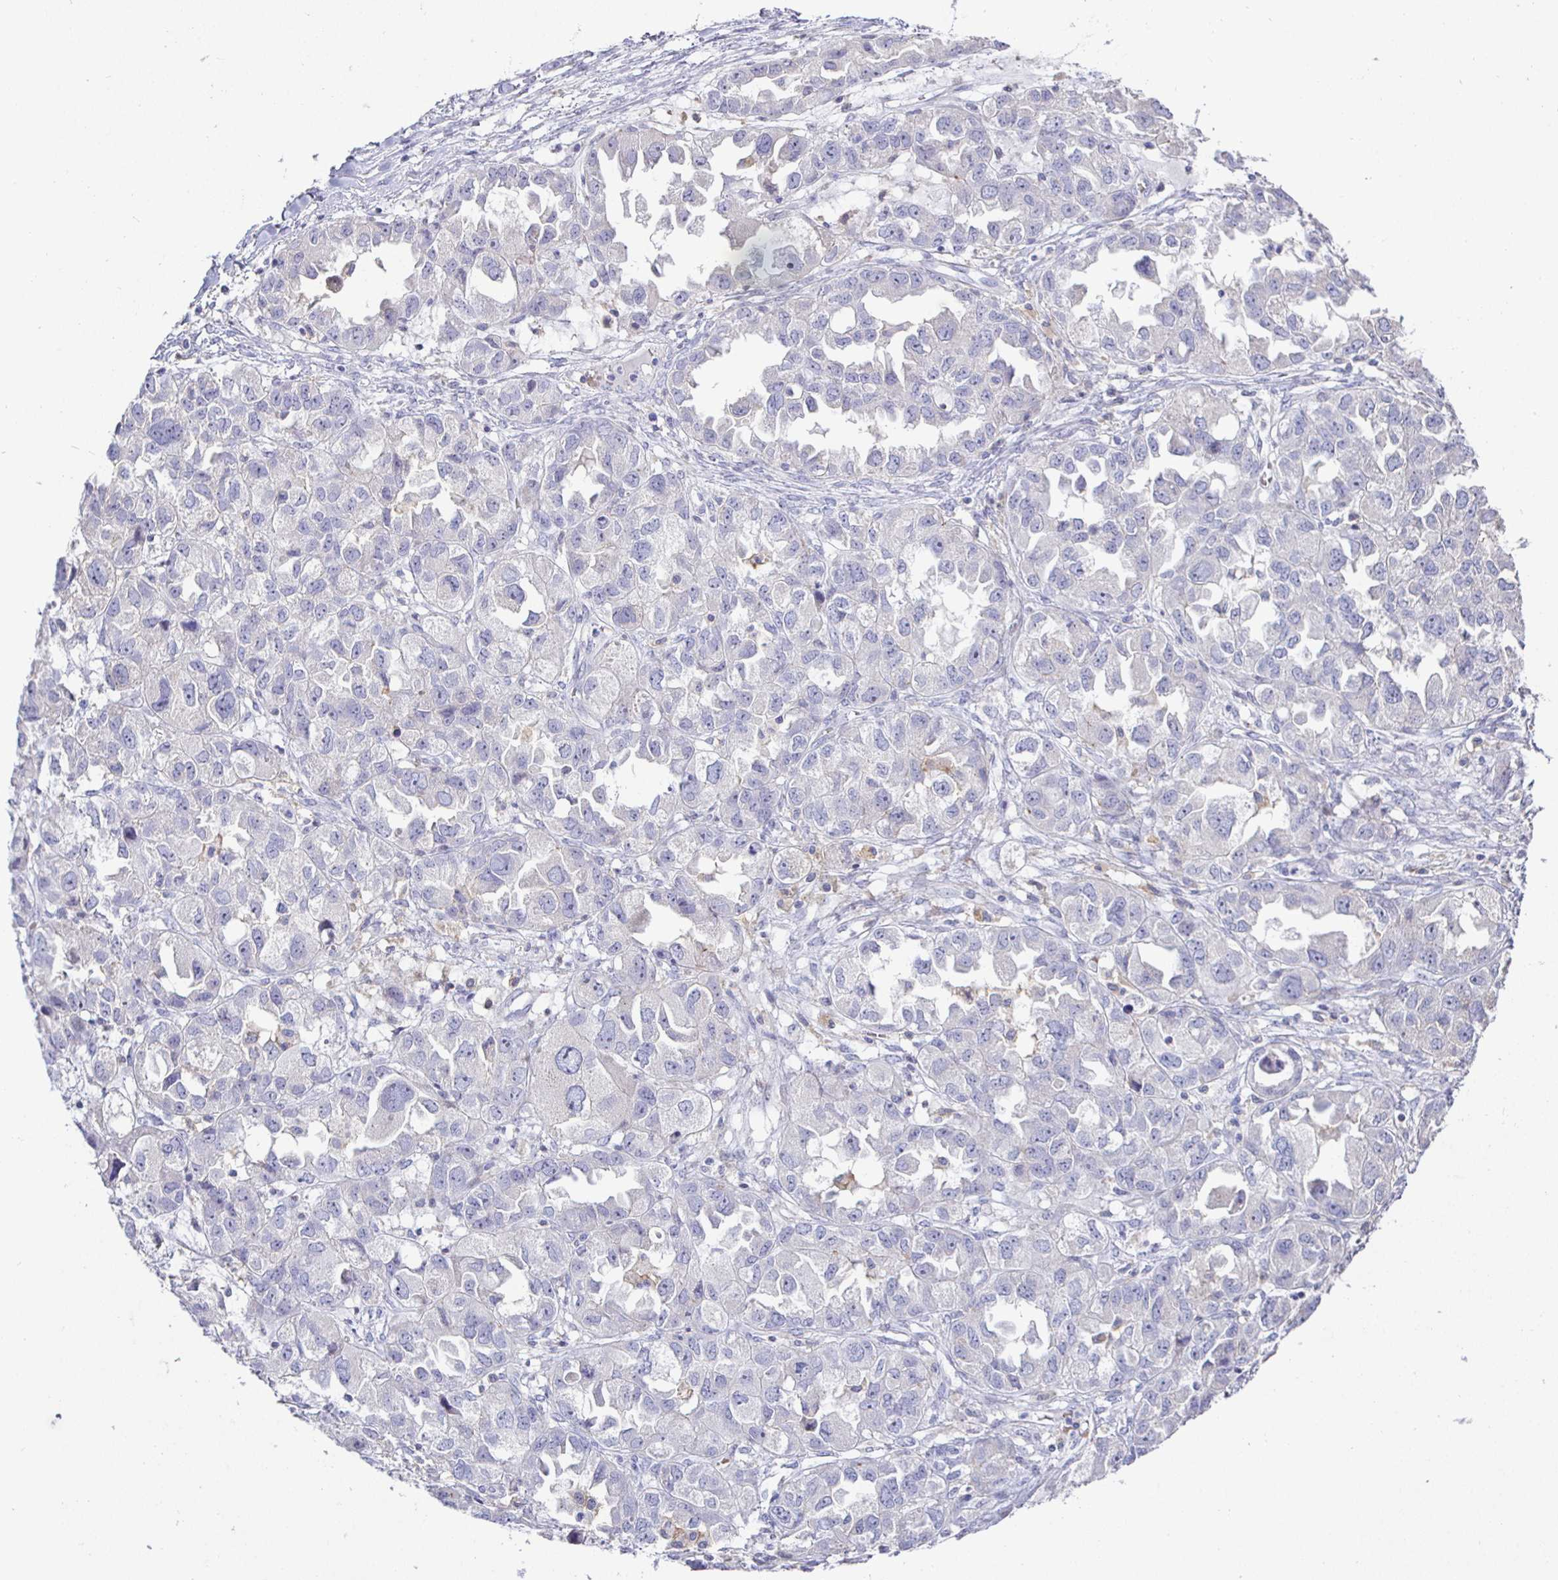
{"staining": {"intensity": "negative", "quantity": "none", "location": "none"}, "tissue": "ovarian cancer", "cell_type": "Tumor cells", "image_type": "cancer", "snomed": [{"axis": "morphology", "description": "Cystadenocarcinoma, serous, NOS"}, {"axis": "topography", "description": "Ovary"}], "caption": "Immunohistochemical staining of serous cystadenocarcinoma (ovarian) displays no significant expression in tumor cells.", "gene": "SIRPA", "patient": {"sex": "female", "age": 84}}